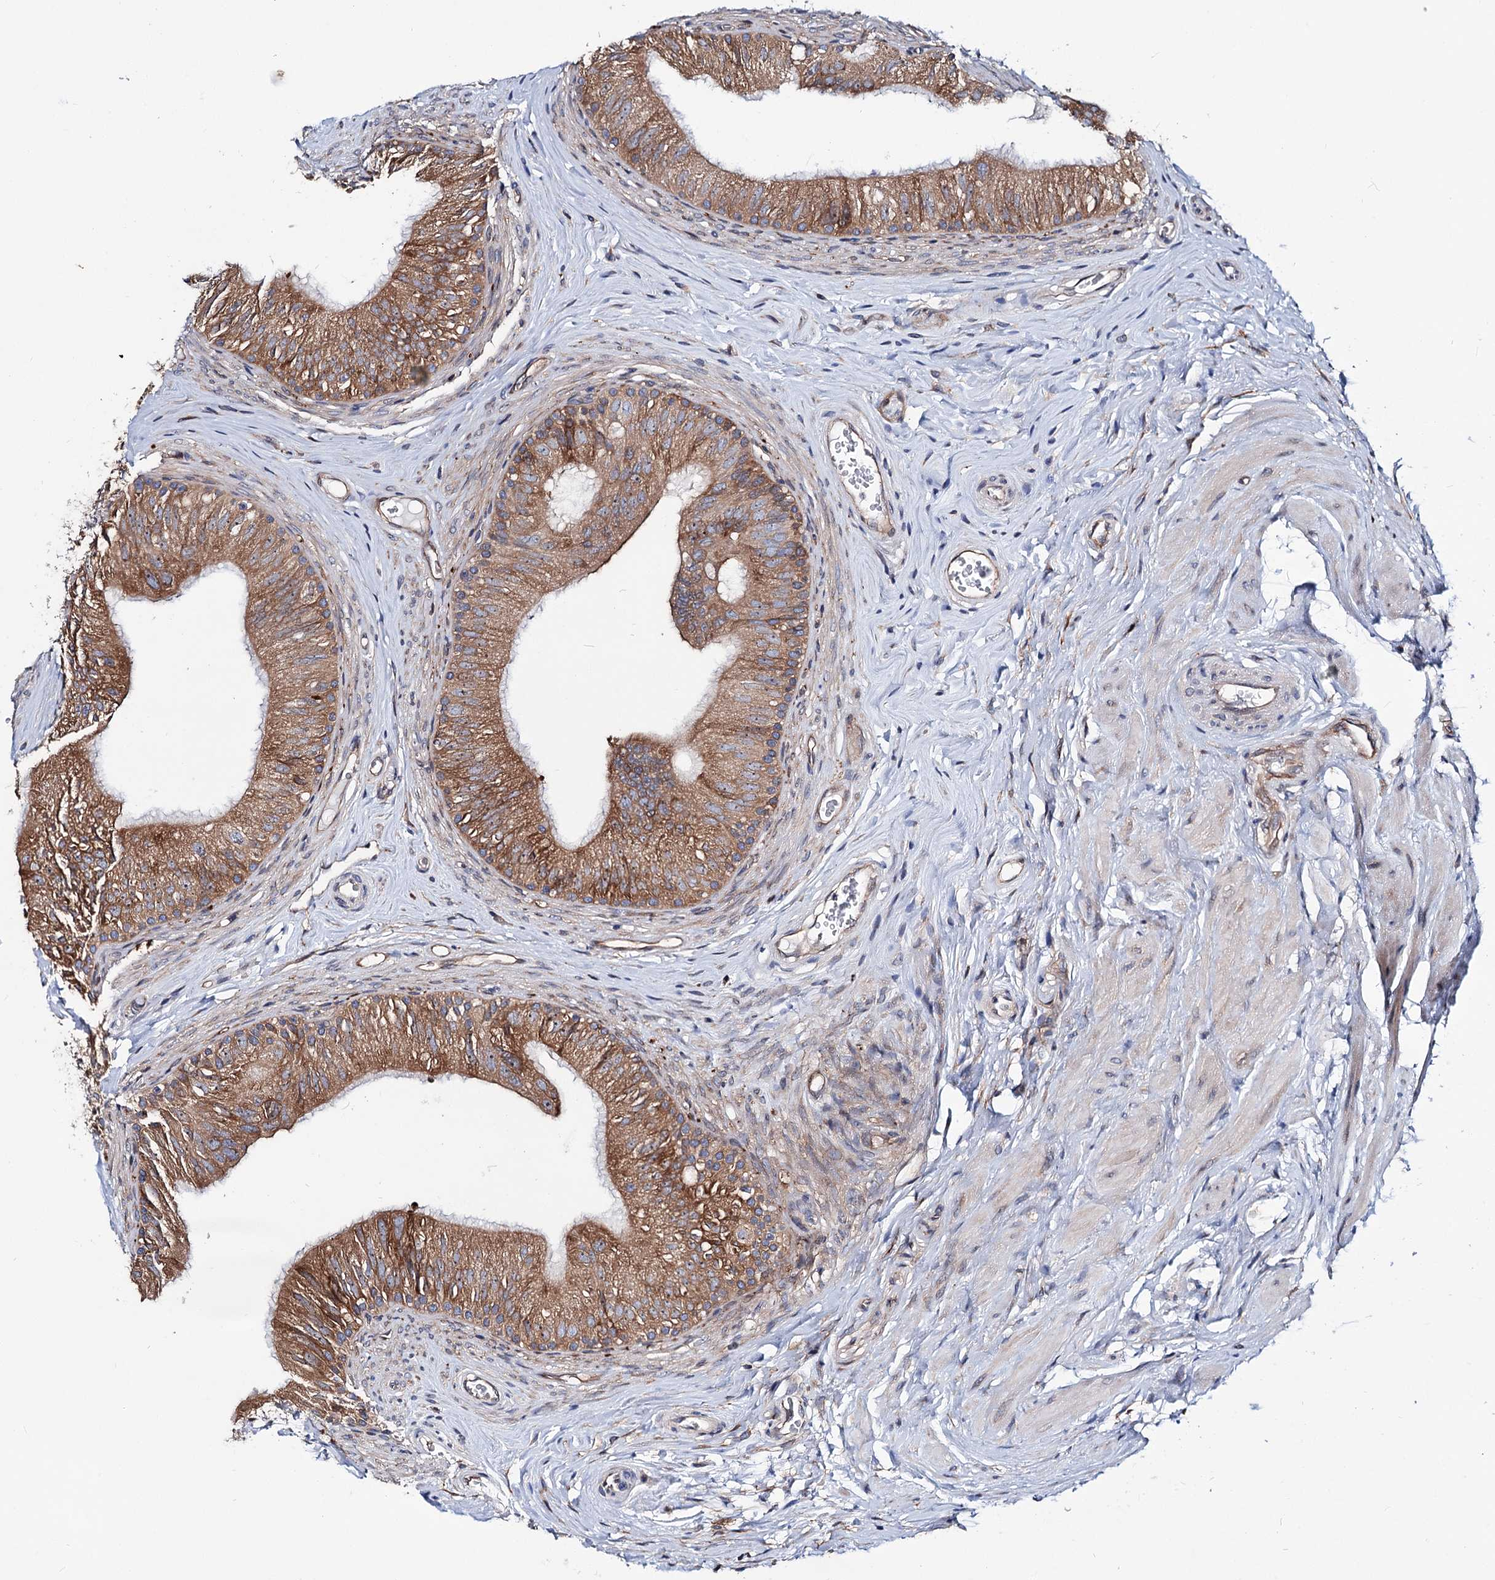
{"staining": {"intensity": "strong", "quantity": ">75%", "location": "cytoplasmic/membranous"}, "tissue": "epididymis", "cell_type": "Glandular cells", "image_type": "normal", "snomed": [{"axis": "morphology", "description": "Normal tissue, NOS"}, {"axis": "topography", "description": "Epididymis"}], "caption": "This image exhibits immunohistochemistry (IHC) staining of unremarkable human epididymis, with high strong cytoplasmic/membranous expression in about >75% of glandular cells.", "gene": "PTDSS2", "patient": {"sex": "male", "age": 46}}